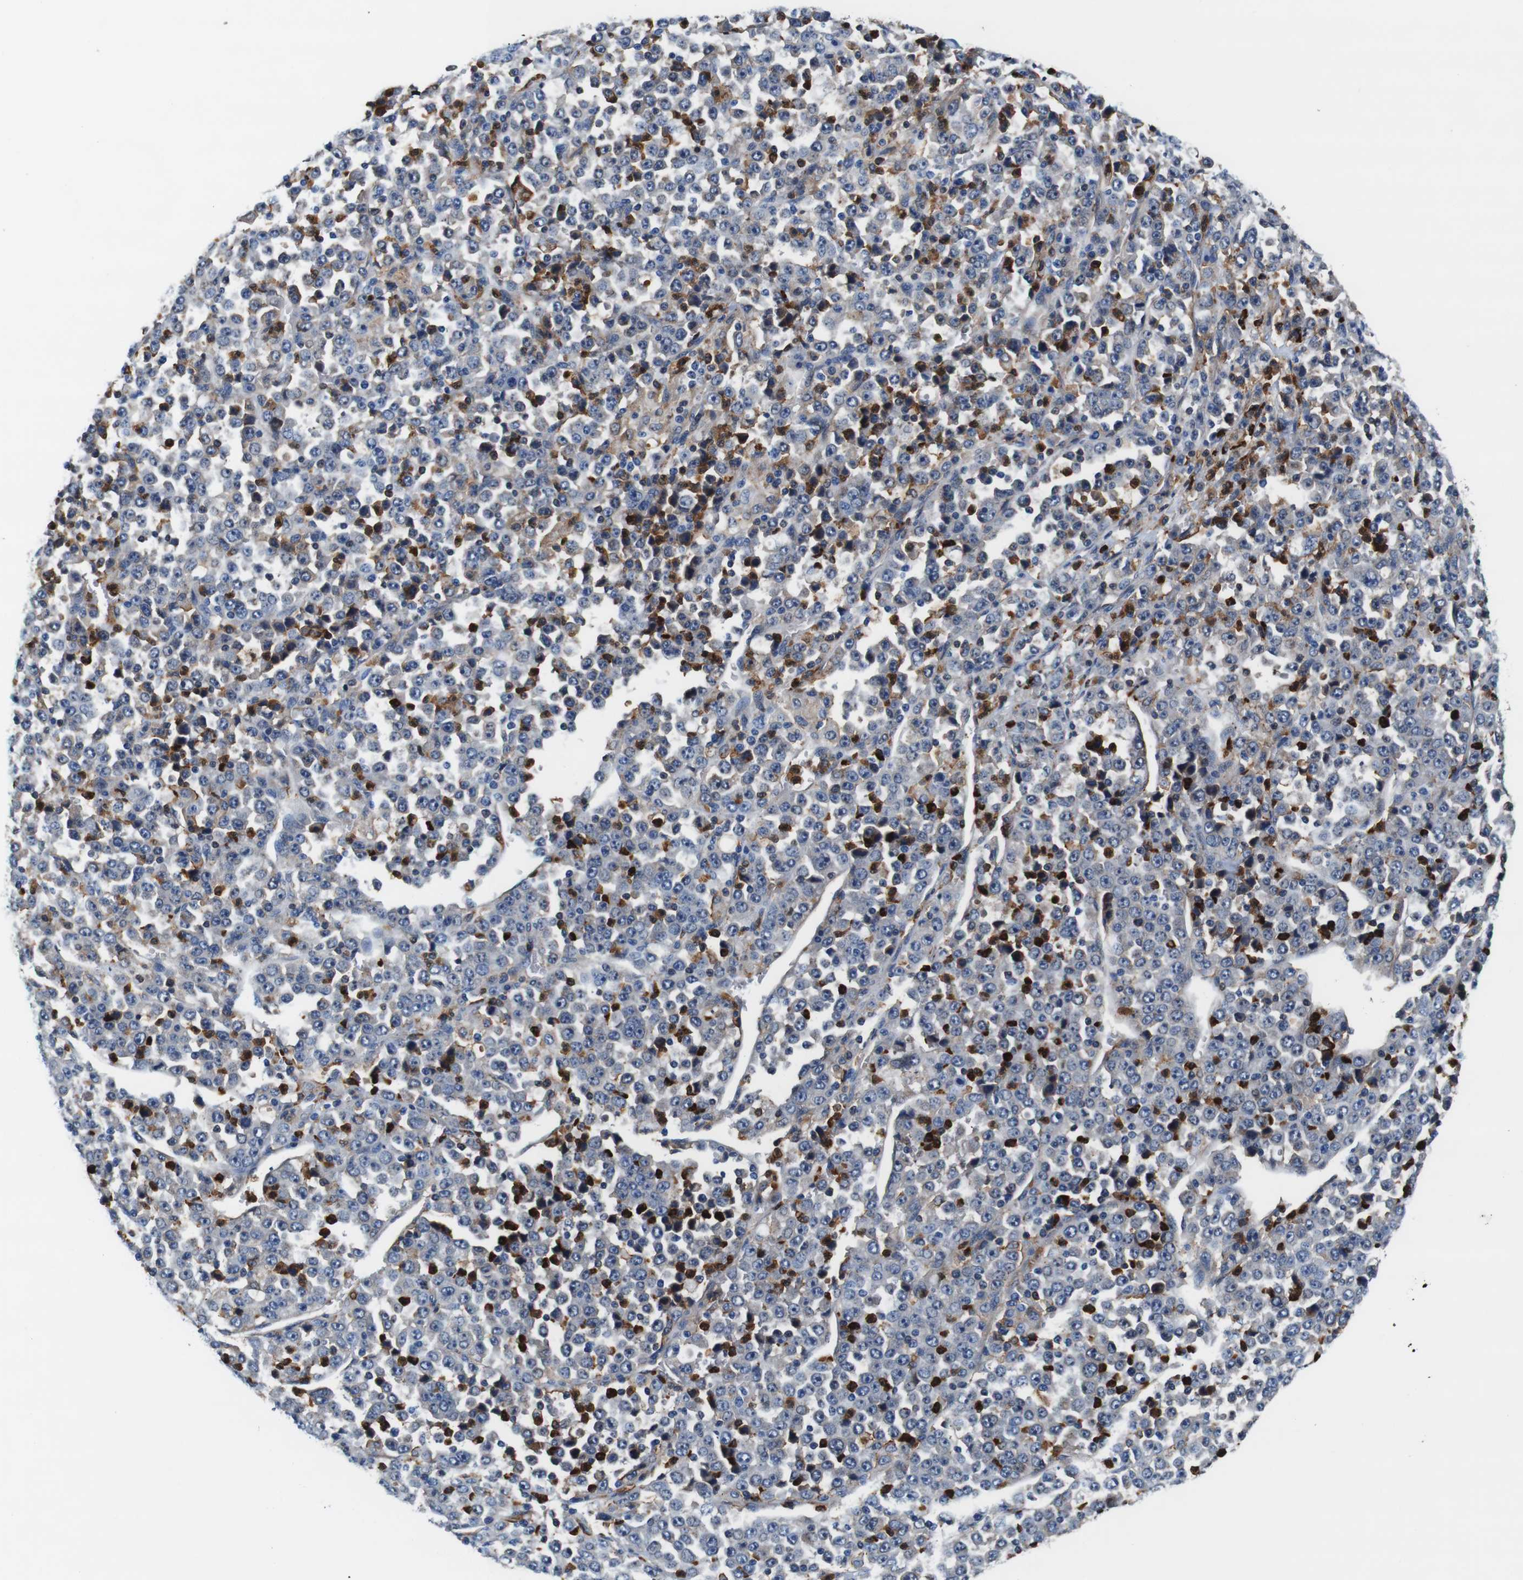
{"staining": {"intensity": "negative", "quantity": "none", "location": "none"}, "tissue": "stomach cancer", "cell_type": "Tumor cells", "image_type": "cancer", "snomed": [{"axis": "morphology", "description": "Normal tissue, NOS"}, {"axis": "morphology", "description": "Adenocarcinoma, NOS"}, {"axis": "topography", "description": "Stomach, upper"}, {"axis": "topography", "description": "Stomach"}], "caption": "Adenocarcinoma (stomach) was stained to show a protein in brown. There is no significant expression in tumor cells.", "gene": "ANXA1", "patient": {"sex": "male", "age": 59}}